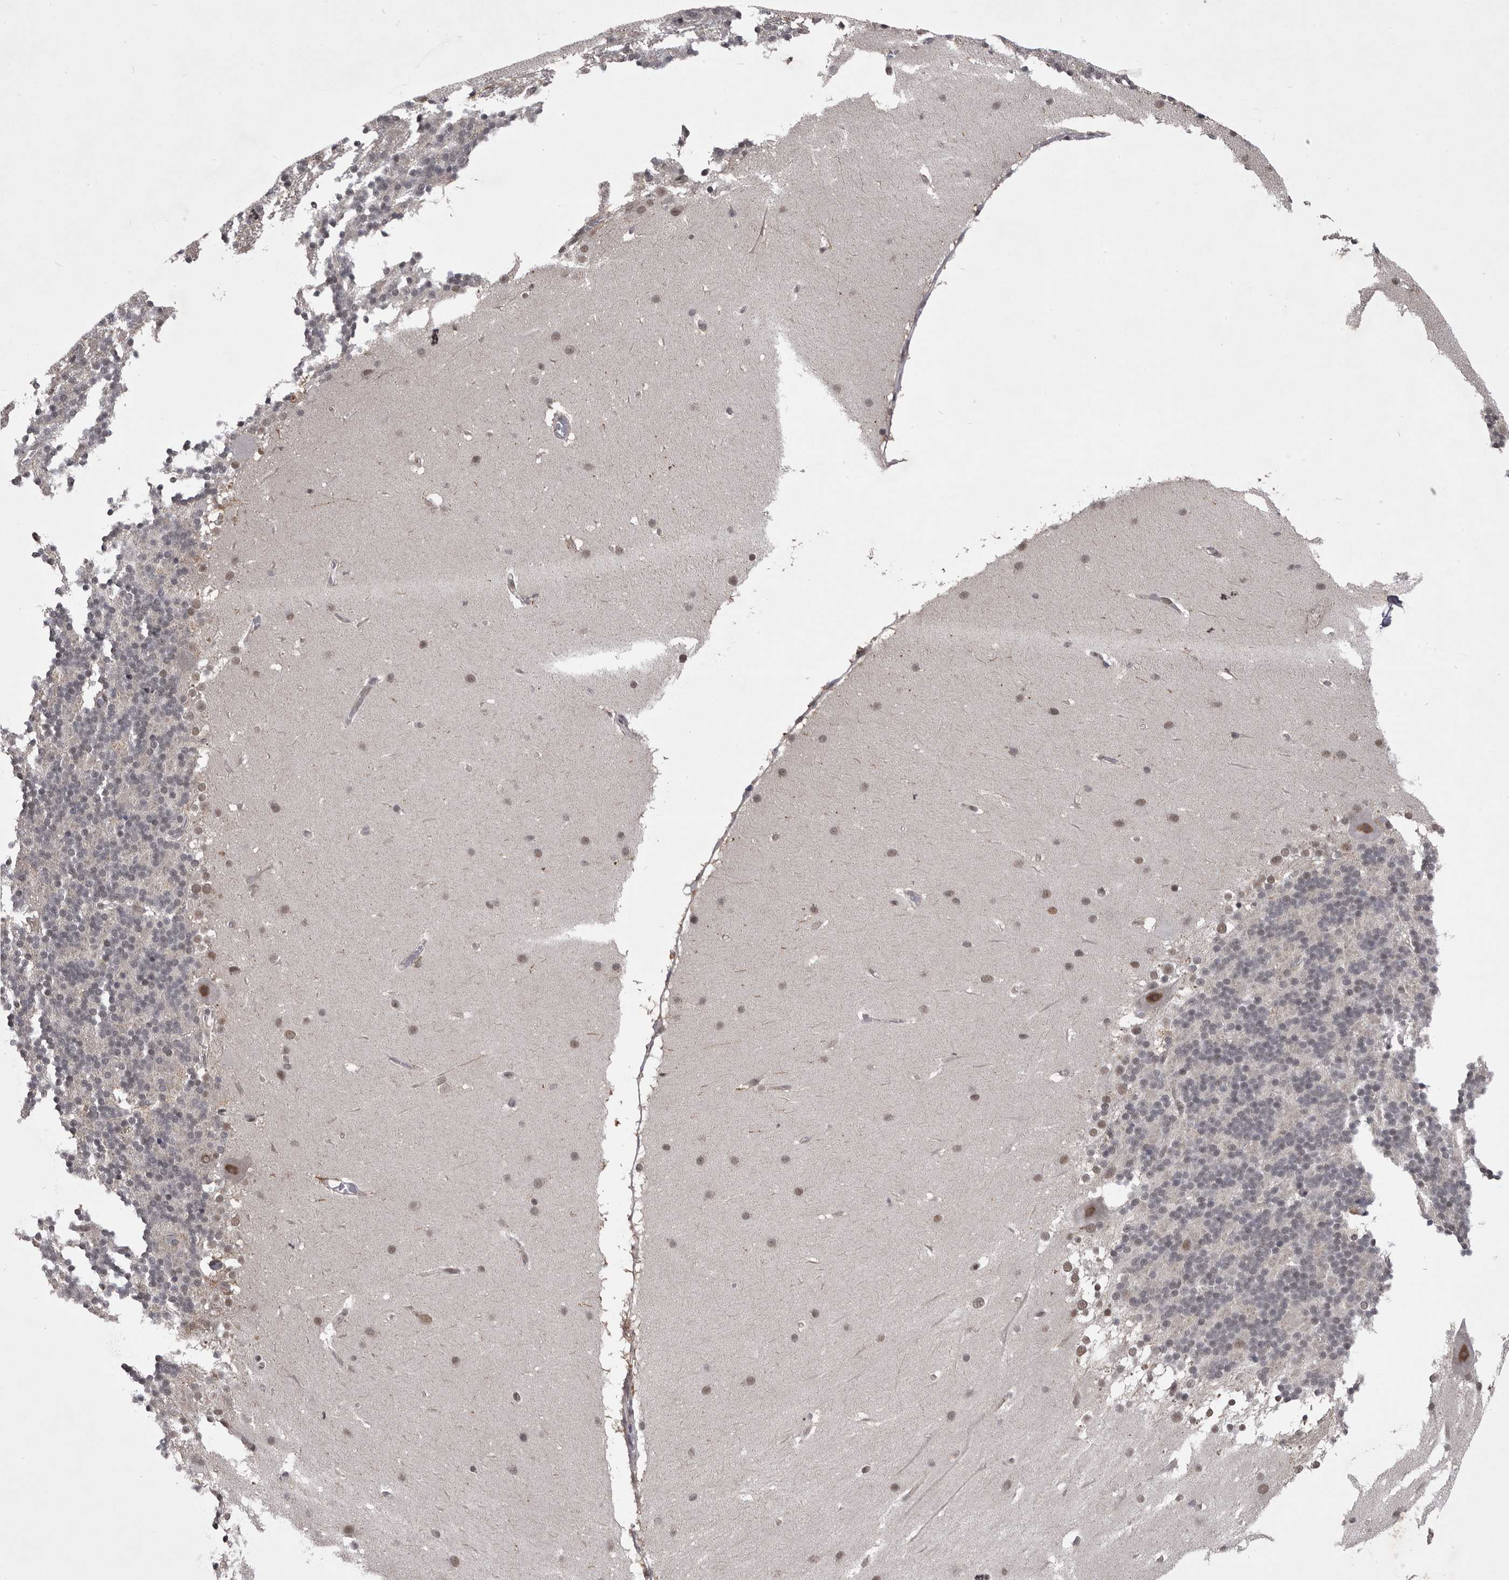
{"staining": {"intensity": "negative", "quantity": "none", "location": "none"}, "tissue": "cerebellum", "cell_type": "Cells in granular layer", "image_type": "normal", "snomed": [{"axis": "morphology", "description": "Normal tissue, NOS"}, {"axis": "topography", "description": "Cerebellum"}], "caption": "Immunohistochemistry (IHC) image of benign cerebellum: human cerebellum stained with DAB (3,3'-diaminobenzidine) demonstrates no significant protein positivity in cells in granular layer.", "gene": "PRPF3", "patient": {"sex": "female", "age": 19}}